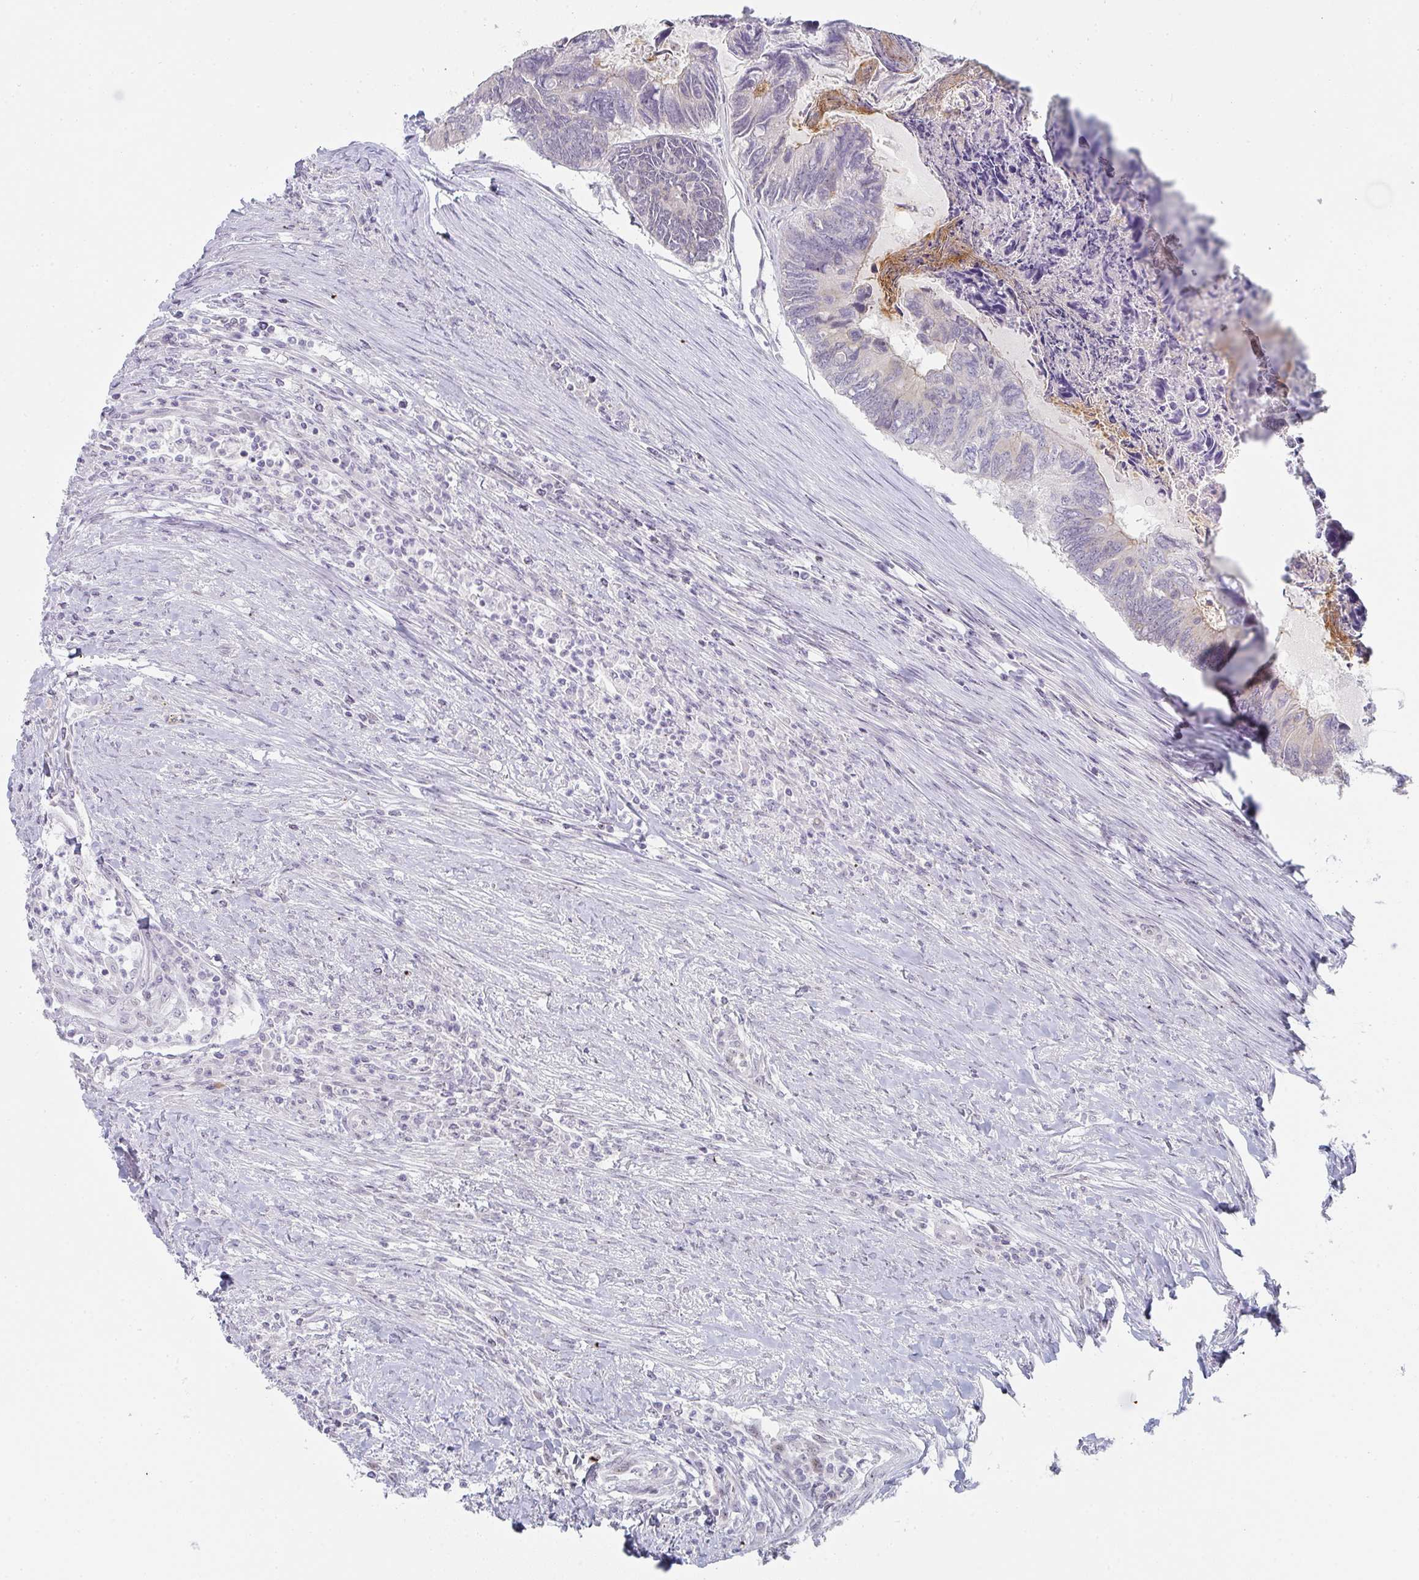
{"staining": {"intensity": "negative", "quantity": "none", "location": "none"}, "tissue": "colorectal cancer", "cell_type": "Tumor cells", "image_type": "cancer", "snomed": [{"axis": "morphology", "description": "Adenocarcinoma, NOS"}, {"axis": "topography", "description": "Colon"}], "caption": "Tumor cells are negative for brown protein staining in adenocarcinoma (colorectal). Brightfield microscopy of immunohistochemistry stained with DAB (3,3'-diaminobenzidine) (brown) and hematoxylin (blue), captured at high magnification.", "gene": "POU2AF2", "patient": {"sex": "female", "age": 67}}